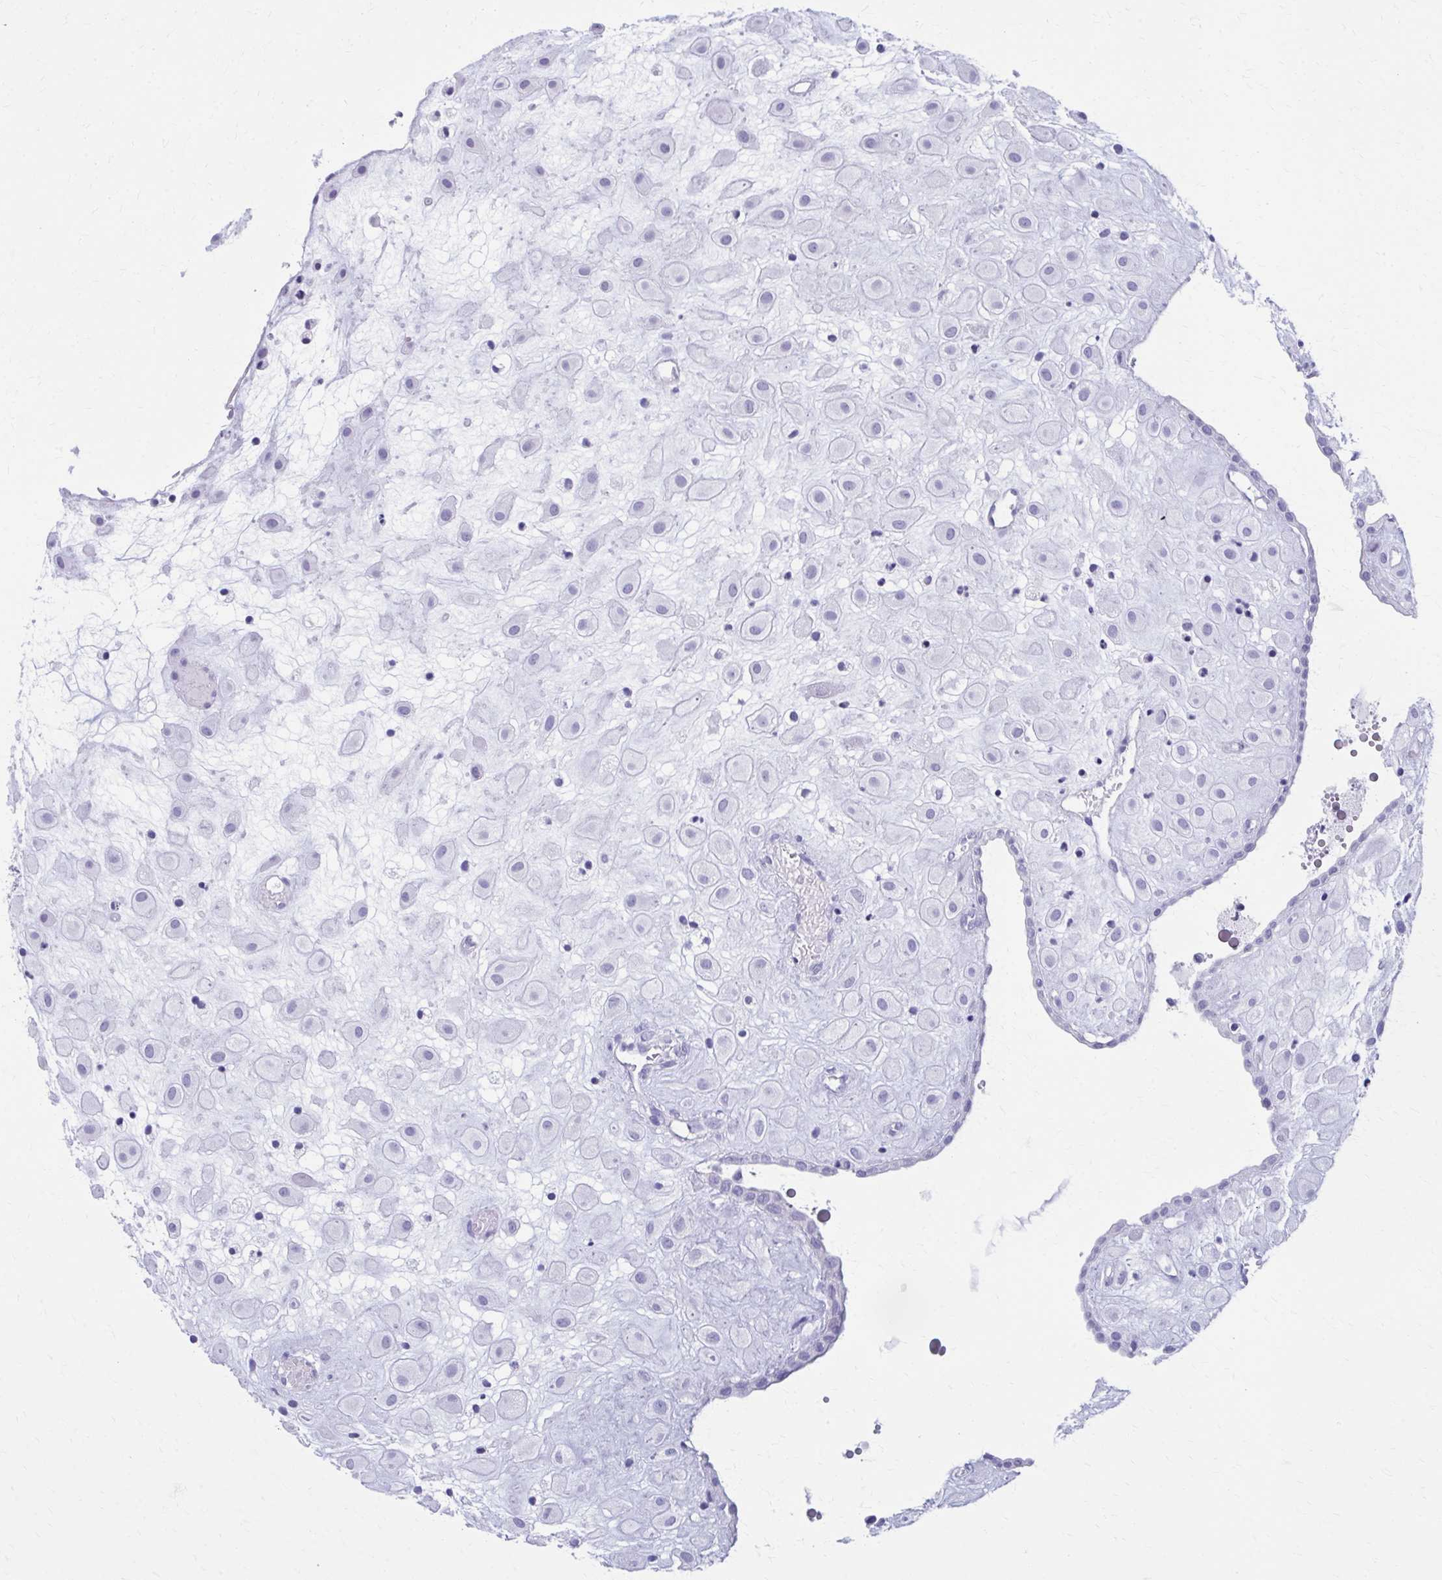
{"staining": {"intensity": "negative", "quantity": "none", "location": "none"}, "tissue": "placenta", "cell_type": "Decidual cells", "image_type": "normal", "snomed": [{"axis": "morphology", "description": "Normal tissue, NOS"}, {"axis": "topography", "description": "Placenta"}], "caption": "IHC histopathology image of normal placenta: human placenta stained with DAB reveals no significant protein expression in decidual cells.", "gene": "MPLKIP", "patient": {"sex": "female", "age": 24}}